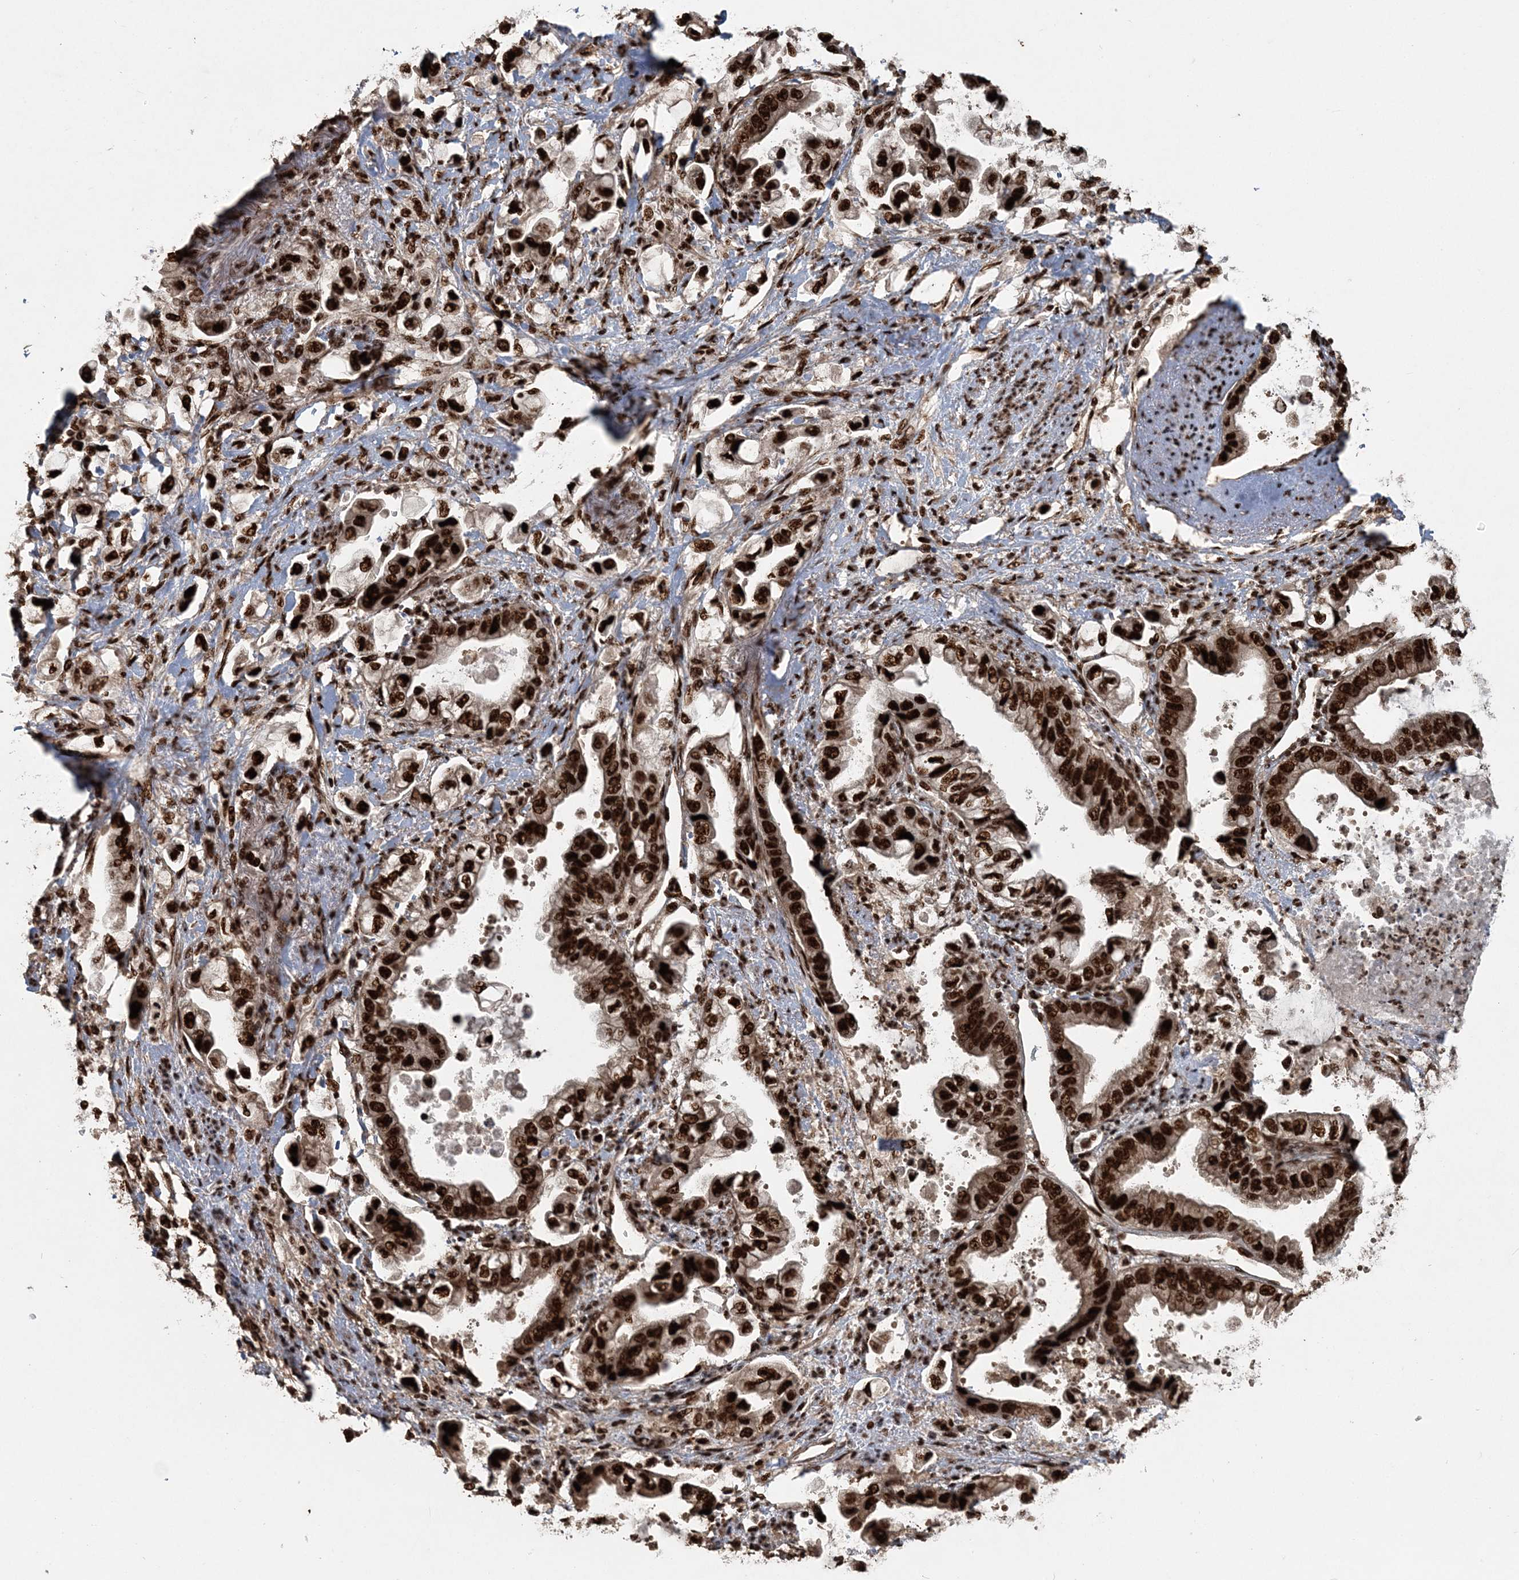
{"staining": {"intensity": "strong", "quantity": ">75%", "location": "nuclear"}, "tissue": "stomach cancer", "cell_type": "Tumor cells", "image_type": "cancer", "snomed": [{"axis": "morphology", "description": "Adenocarcinoma, NOS"}, {"axis": "topography", "description": "Stomach"}], "caption": "Human stomach cancer stained with a brown dye reveals strong nuclear positive positivity in about >75% of tumor cells.", "gene": "EXOSC8", "patient": {"sex": "male", "age": 62}}